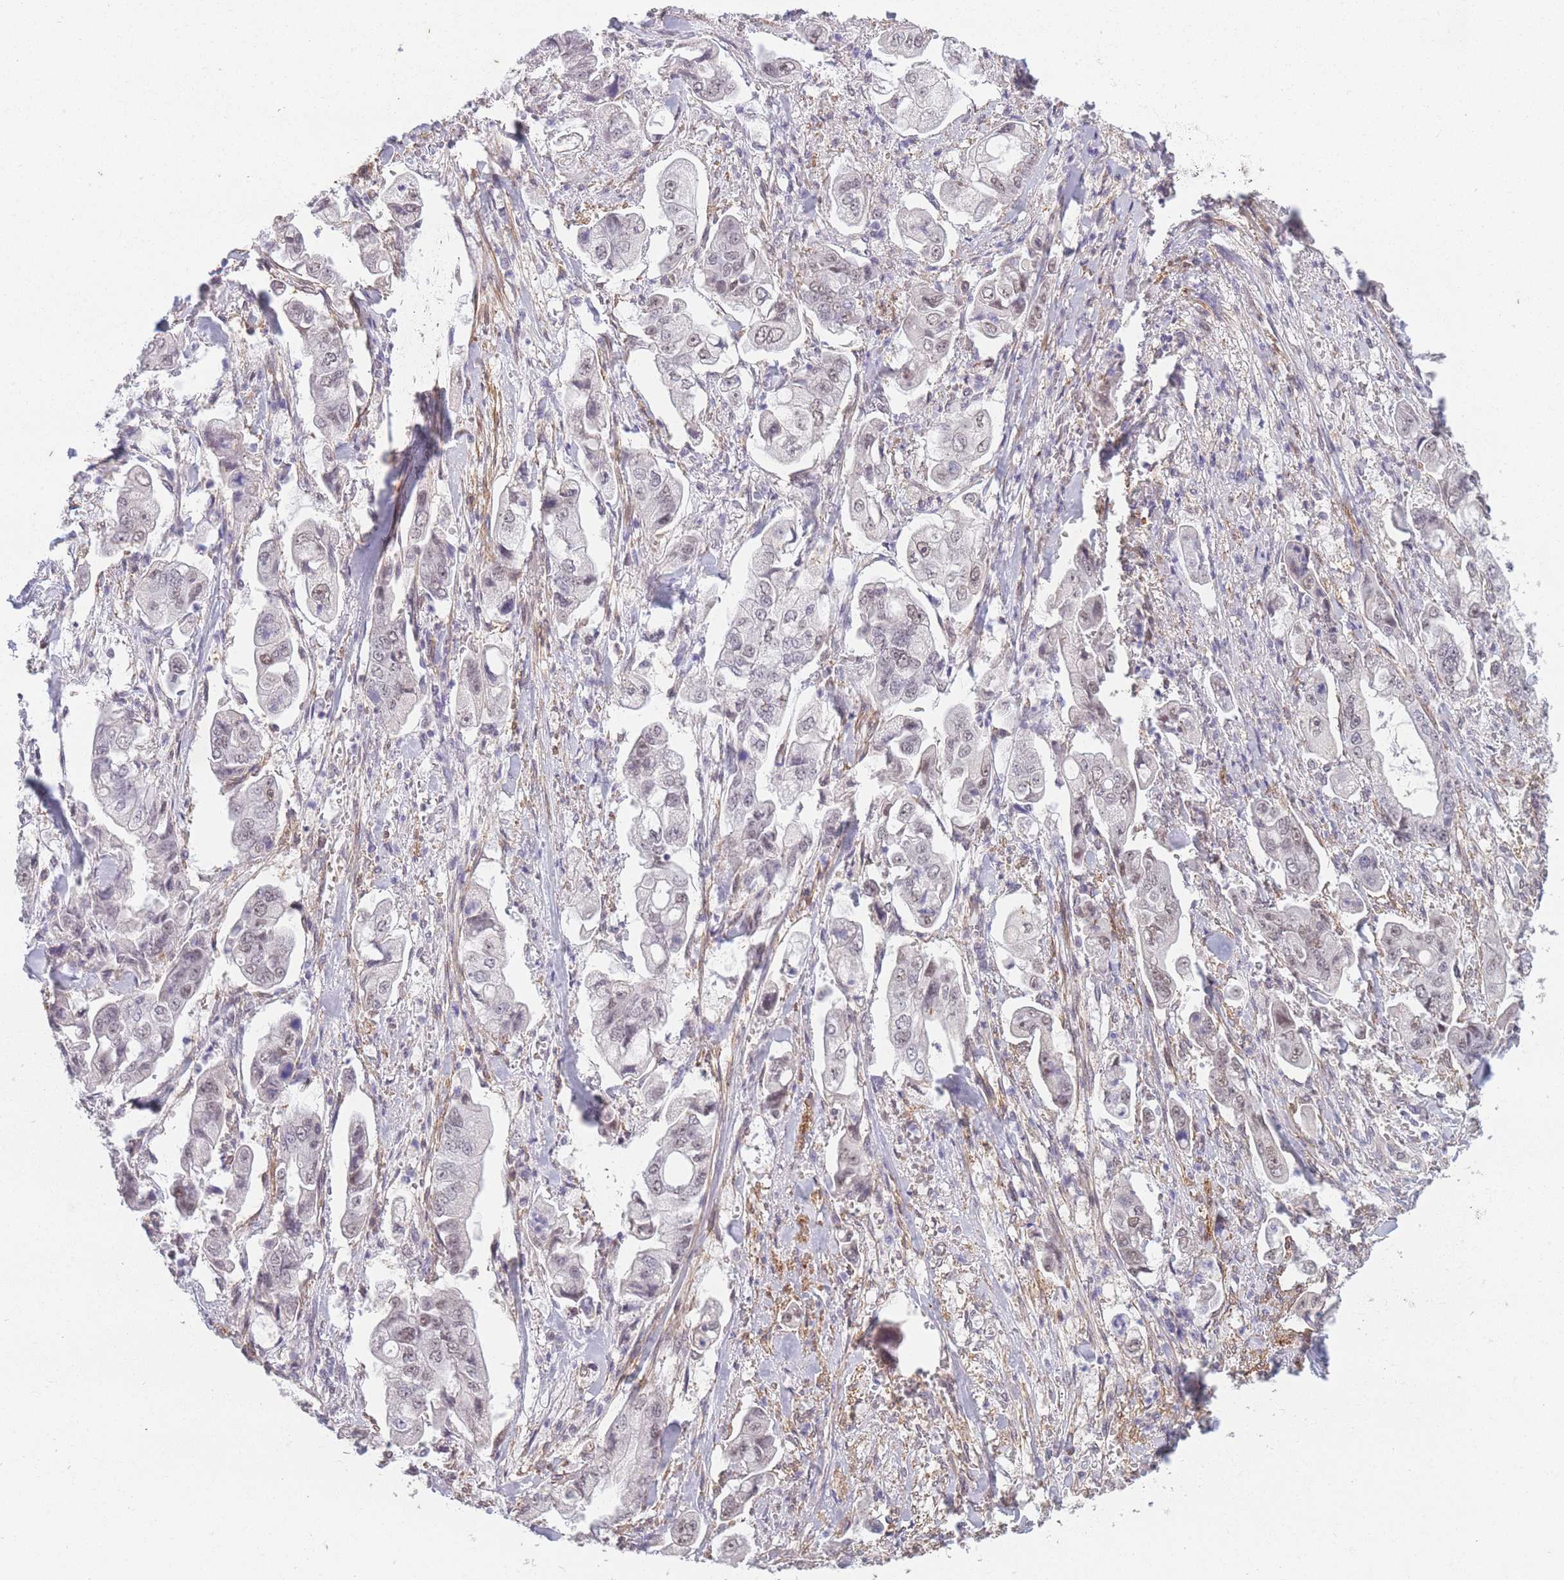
{"staining": {"intensity": "weak", "quantity": "25%-75%", "location": "nuclear"}, "tissue": "stomach cancer", "cell_type": "Tumor cells", "image_type": "cancer", "snomed": [{"axis": "morphology", "description": "Adenocarcinoma, NOS"}, {"axis": "topography", "description": "Stomach"}], "caption": "IHC (DAB (3,3'-diaminobenzidine)) staining of adenocarcinoma (stomach) displays weak nuclear protein positivity in about 25%-75% of tumor cells. (IHC, brightfield microscopy, high magnification).", "gene": "SIN3B", "patient": {"sex": "male", "age": 62}}